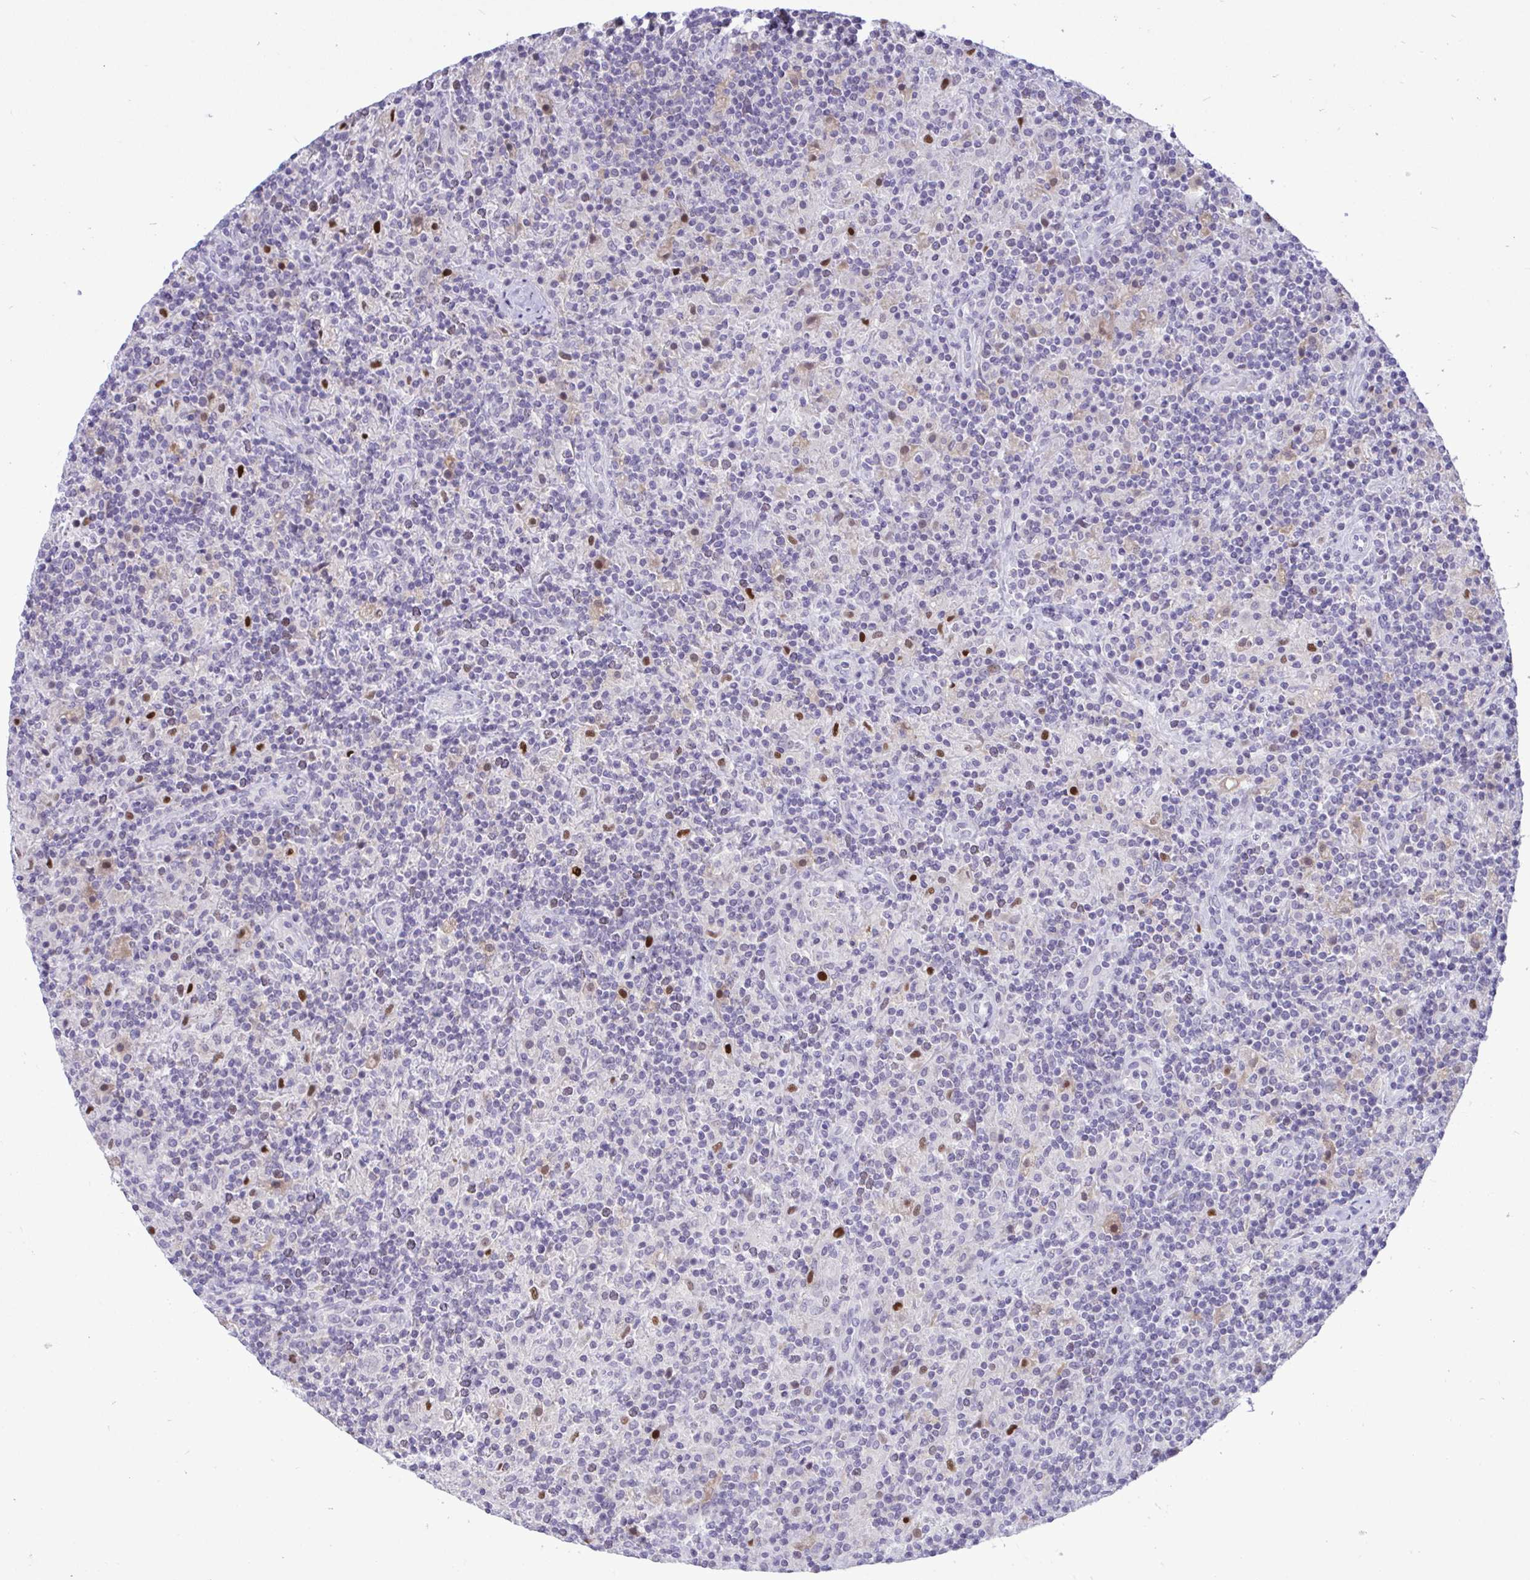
{"staining": {"intensity": "negative", "quantity": "none", "location": "none"}, "tissue": "lymphoma", "cell_type": "Tumor cells", "image_type": "cancer", "snomed": [{"axis": "morphology", "description": "Hodgkin's disease, NOS"}, {"axis": "topography", "description": "Lymph node"}], "caption": "IHC image of neoplastic tissue: lymphoma stained with DAB reveals no significant protein expression in tumor cells.", "gene": "EPOP", "patient": {"sex": "male", "age": 70}}